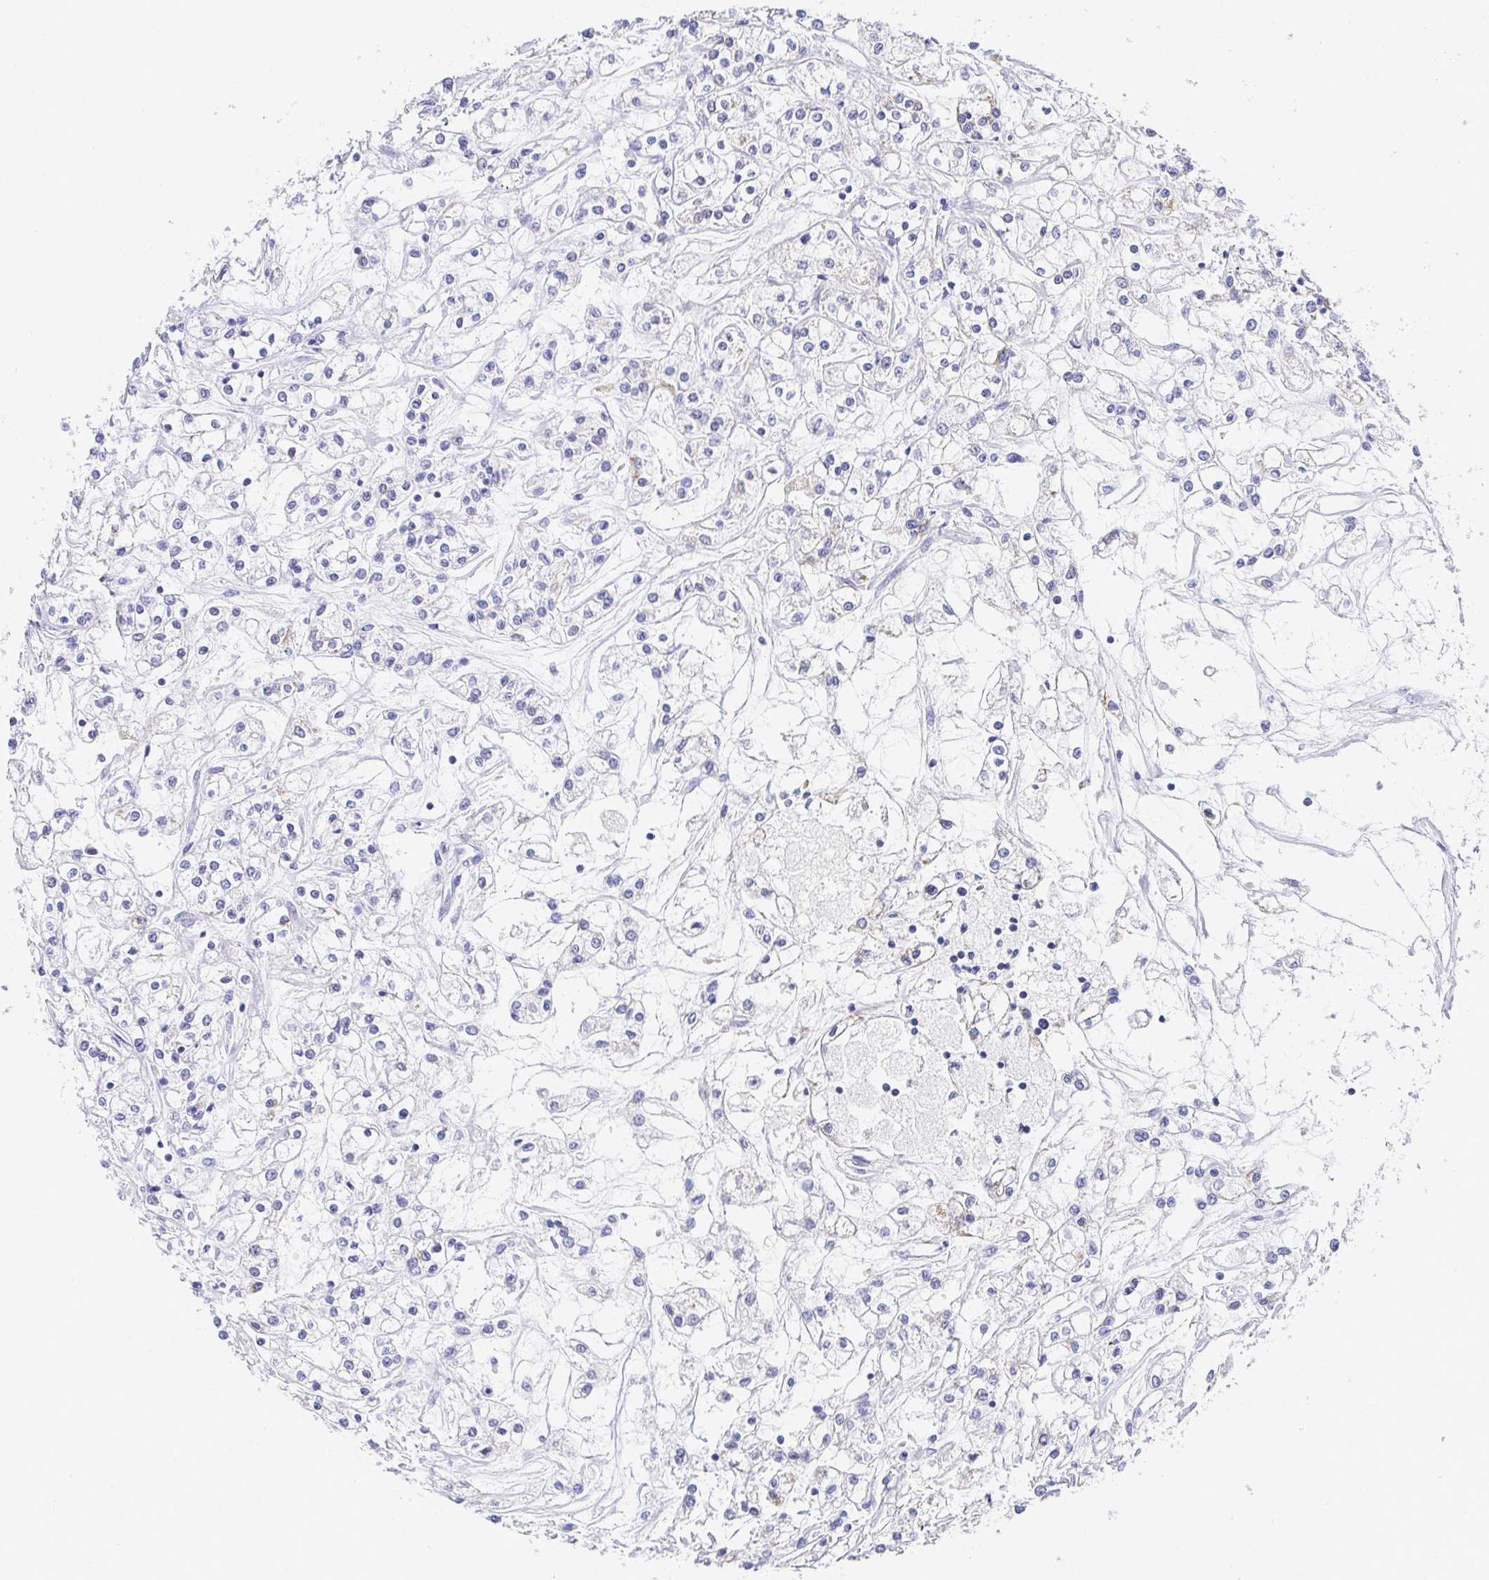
{"staining": {"intensity": "negative", "quantity": "none", "location": "none"}, "tissue": "renal cancer", "cell_type": "Tumor cells", "image_type": "cancer", "snomed": [{"axis": "morphology", "description": "Adenocarcinoma, NOS"}, {"axis": "topography", "description": "Kidney"}], "caption": "Tumor cells show no significant positivity in adenocarcinoma (renal). (Brightfield microscopy of DAB IHC at high magnification).", "gene": "AKAP14", "patient": {"sex": "female", "age": 59}}